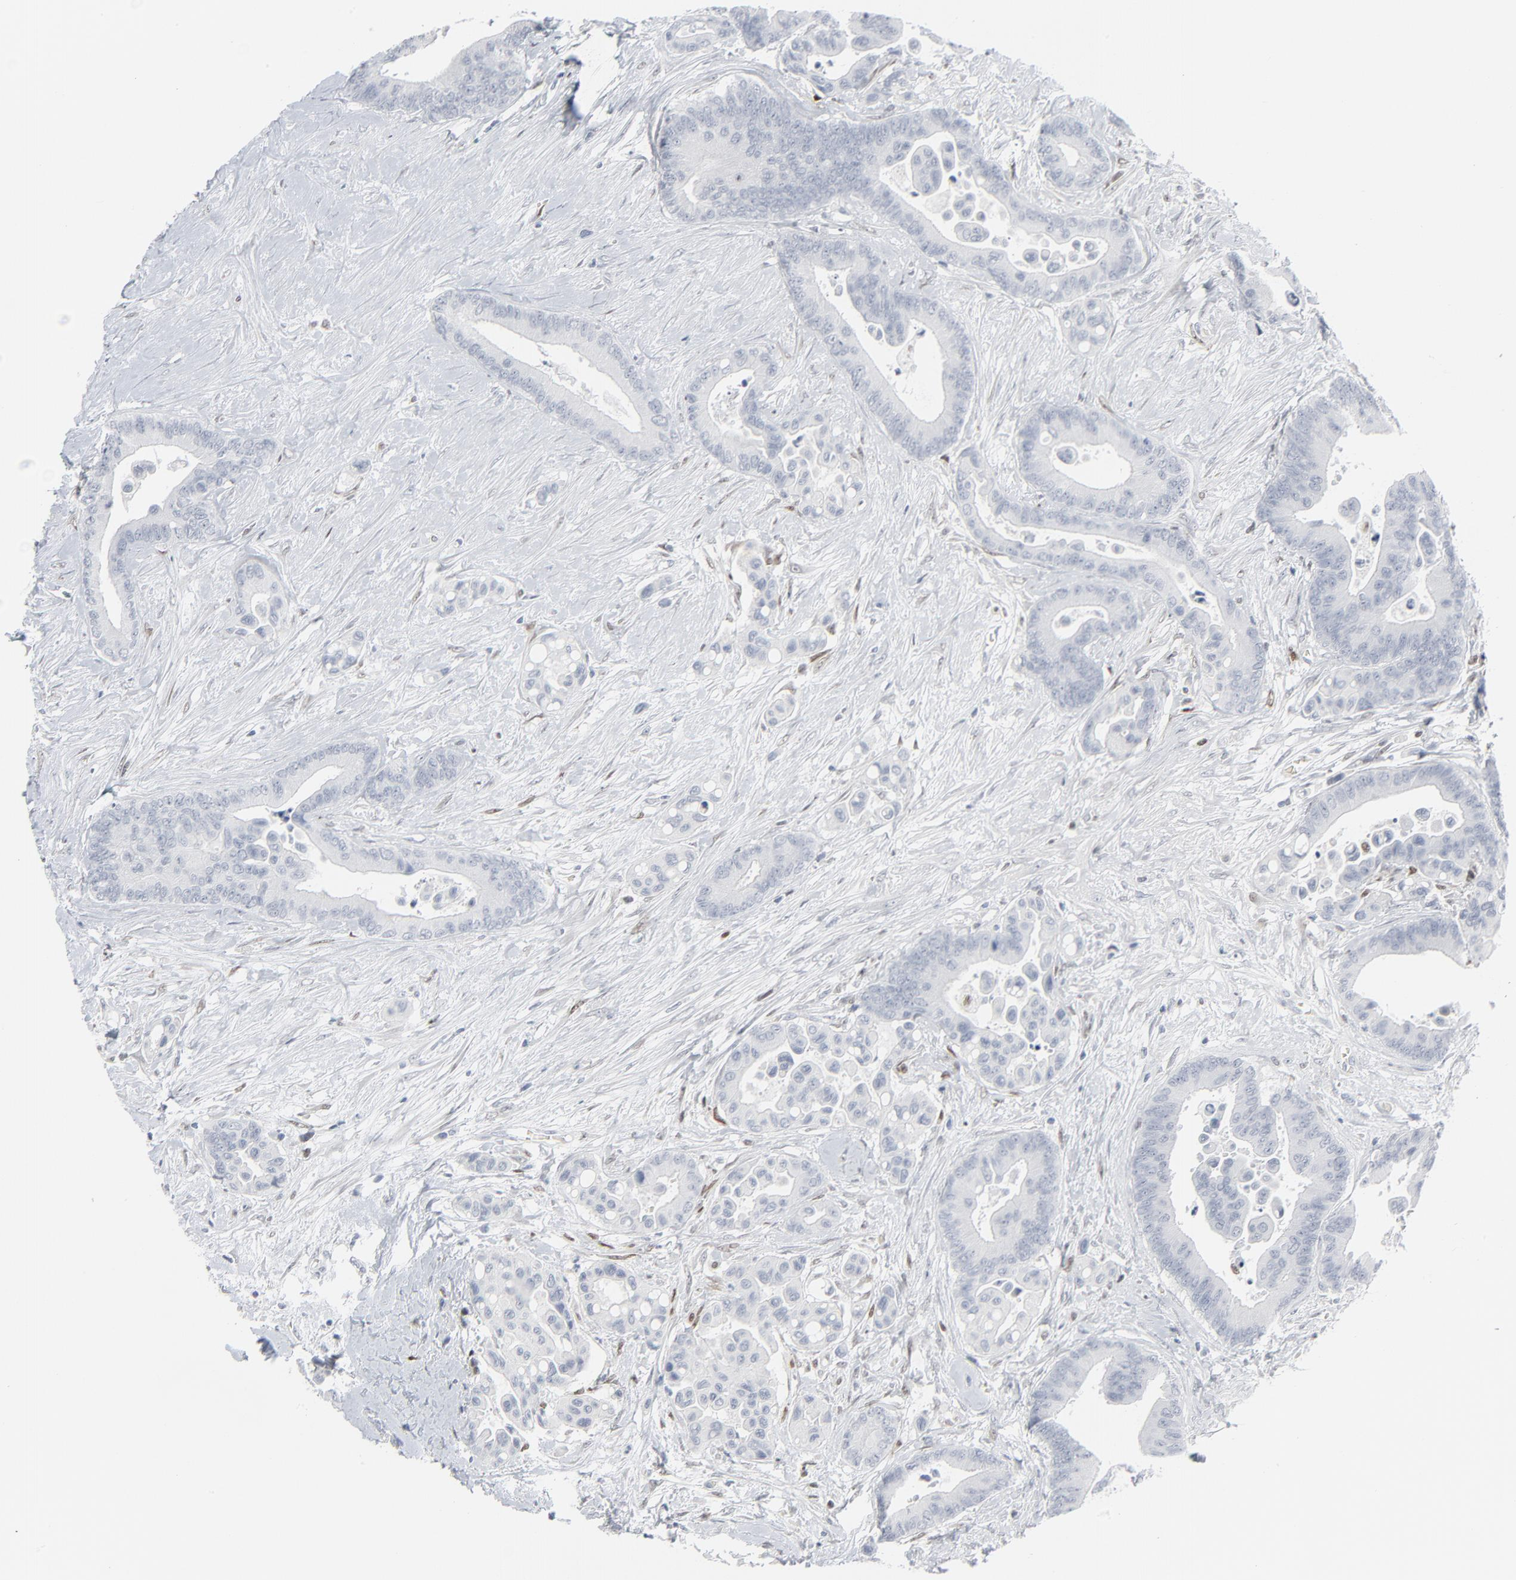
{"staining": {"intensity": "negative", "quantity": "none", "location": "none"}, "tissue": "colorectal cancer", "cell_type": "Tumor cells", "image_type": "cancer", "snomed": [{"axis": "morphology", "description": "Adenocarcinoma, NOS"}, {"axis": "topography", "description": "Rectum"}], "caption": "Tumor cells are negative for protein expression in human colorectal adenocarcinoma.", "gene": "MITF", "patient": {"sex": "female", "age": 57}}